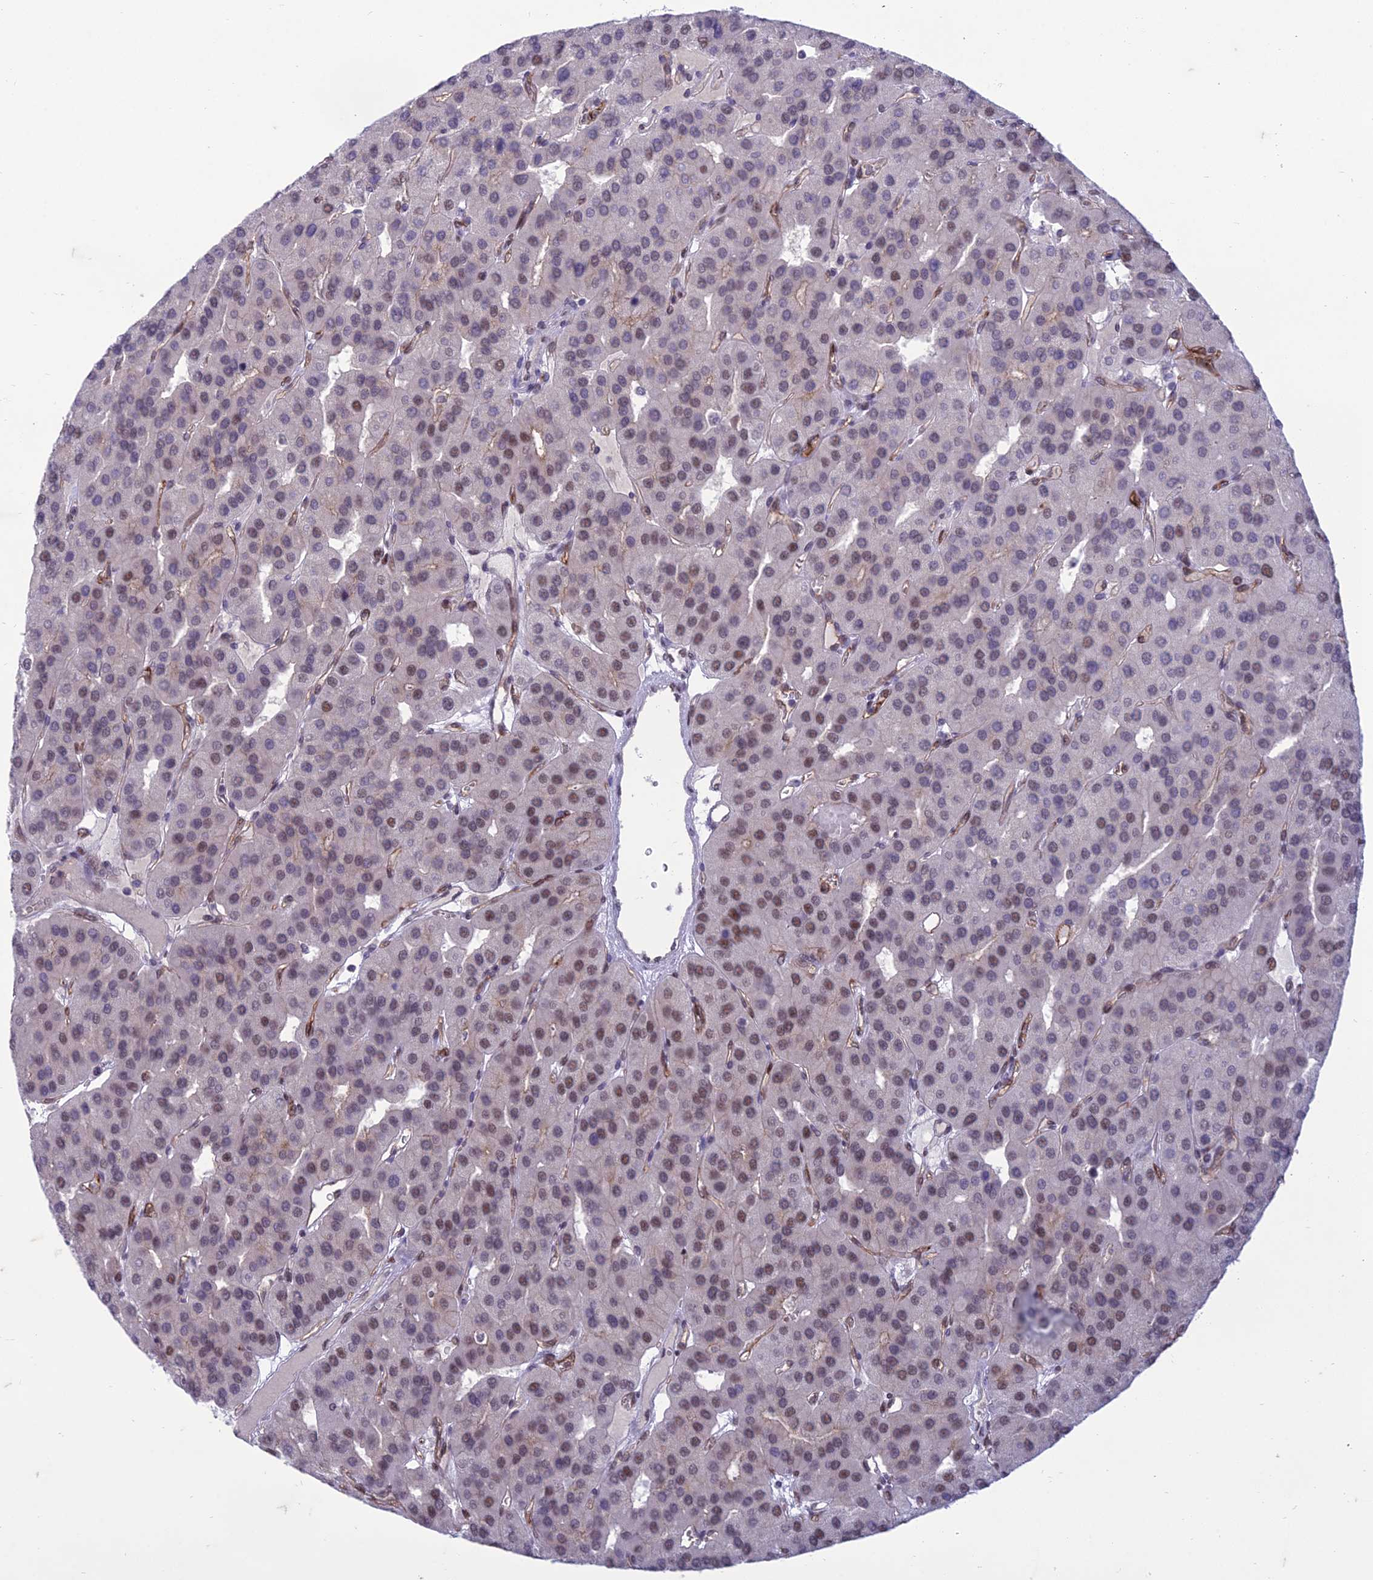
{"staining": {"intensity": "weak", "quantity": "25%-75%", "location": "nuclear"}, "tissue": "parathyroid gland", "cell_type": "Glandular cells", "image_type": "normal", "snomed": [{"axis": "morphology", "description": "Normal tissue, NOS"}, {"axis": "morphology", "description": "Adenoma, NOS"}, {"axis": "topography", "description": "Parathyroid gland"}], "caption": "A low amount of weak nuclear staining is present in approximately 25%-75% of glandular cells in benign parathyroid gland.", "gene": "RANBP3", "patient": {"sex": "female", "age": 86}}